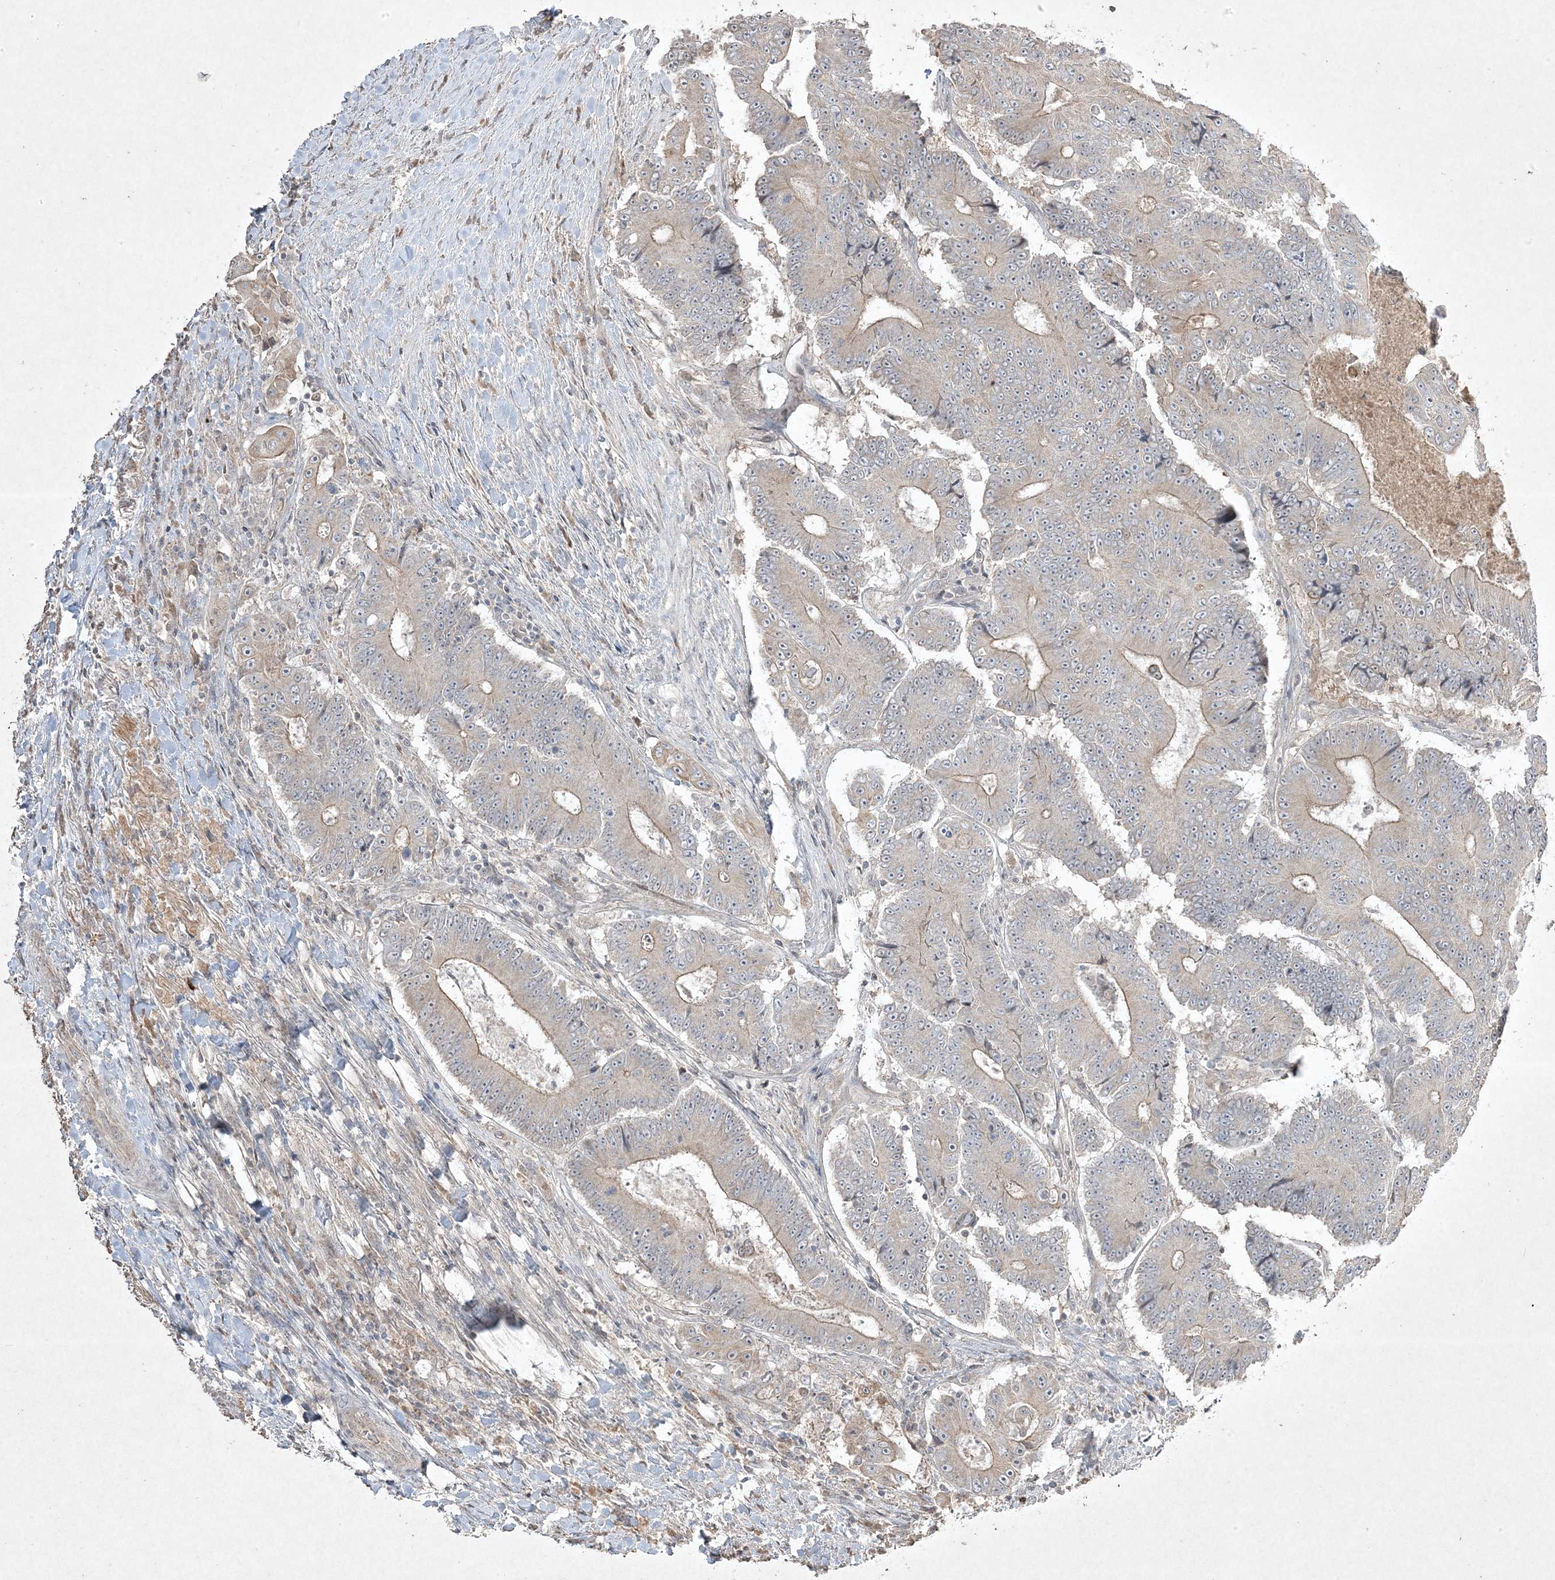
{"staining": {"intensity": "weak", "quantity": "<25%", "location": "cytoplasmic/membranous"}, "tissue": "colorectal cancer", "cell_type": "Tumor cells", "image_type": "cancer", "snomed": [{"axis": "morphology", "description": "Adenocarcinoma, NOS"}, {"axis": "topography", "description": "Colon"}], "caption": "An image of human colorectal cancer is negative for staining in tumor cells.", "gene": "RGL4", "patient": {"sex": "male", "age": 83}}